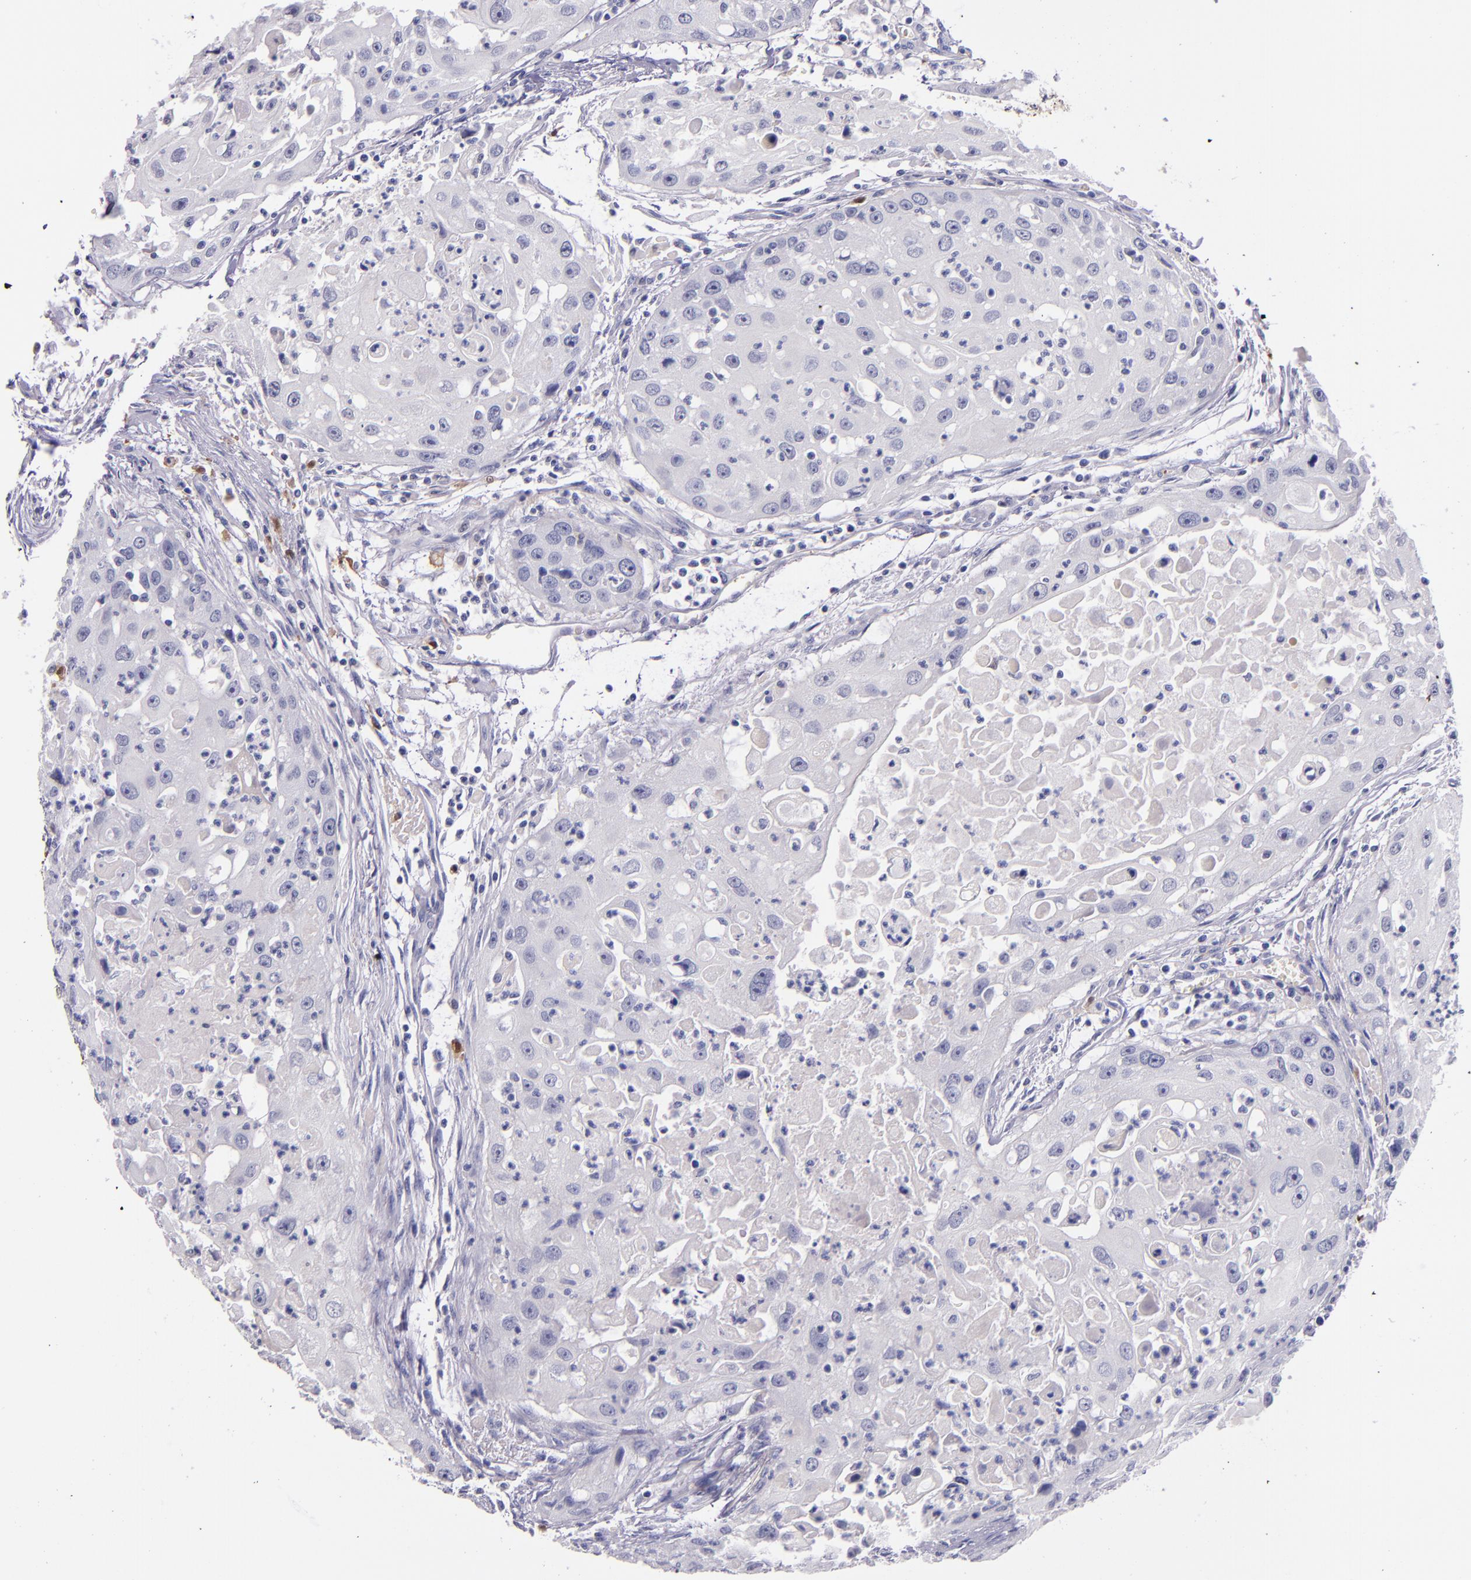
{"staining": {"intensity": "negative", "quantity": "none", "location": "none"}, "tissue": "head and neck cancer", "cell_type": "Tumor cells", "image_type": "cancer", "snomed": [{"axis": "morphology", "description": "Squamous cell carcinoma, NOS"}, {"axis": "topography", "description": "Head-Neck"}], "caption": "This is an immunohistochemistry image of human squamous cell carcinoma (head and neck). There is no expression in tumor cells.", "gene": "F13A1", "patient": {"sex": "male", "age": 64}}